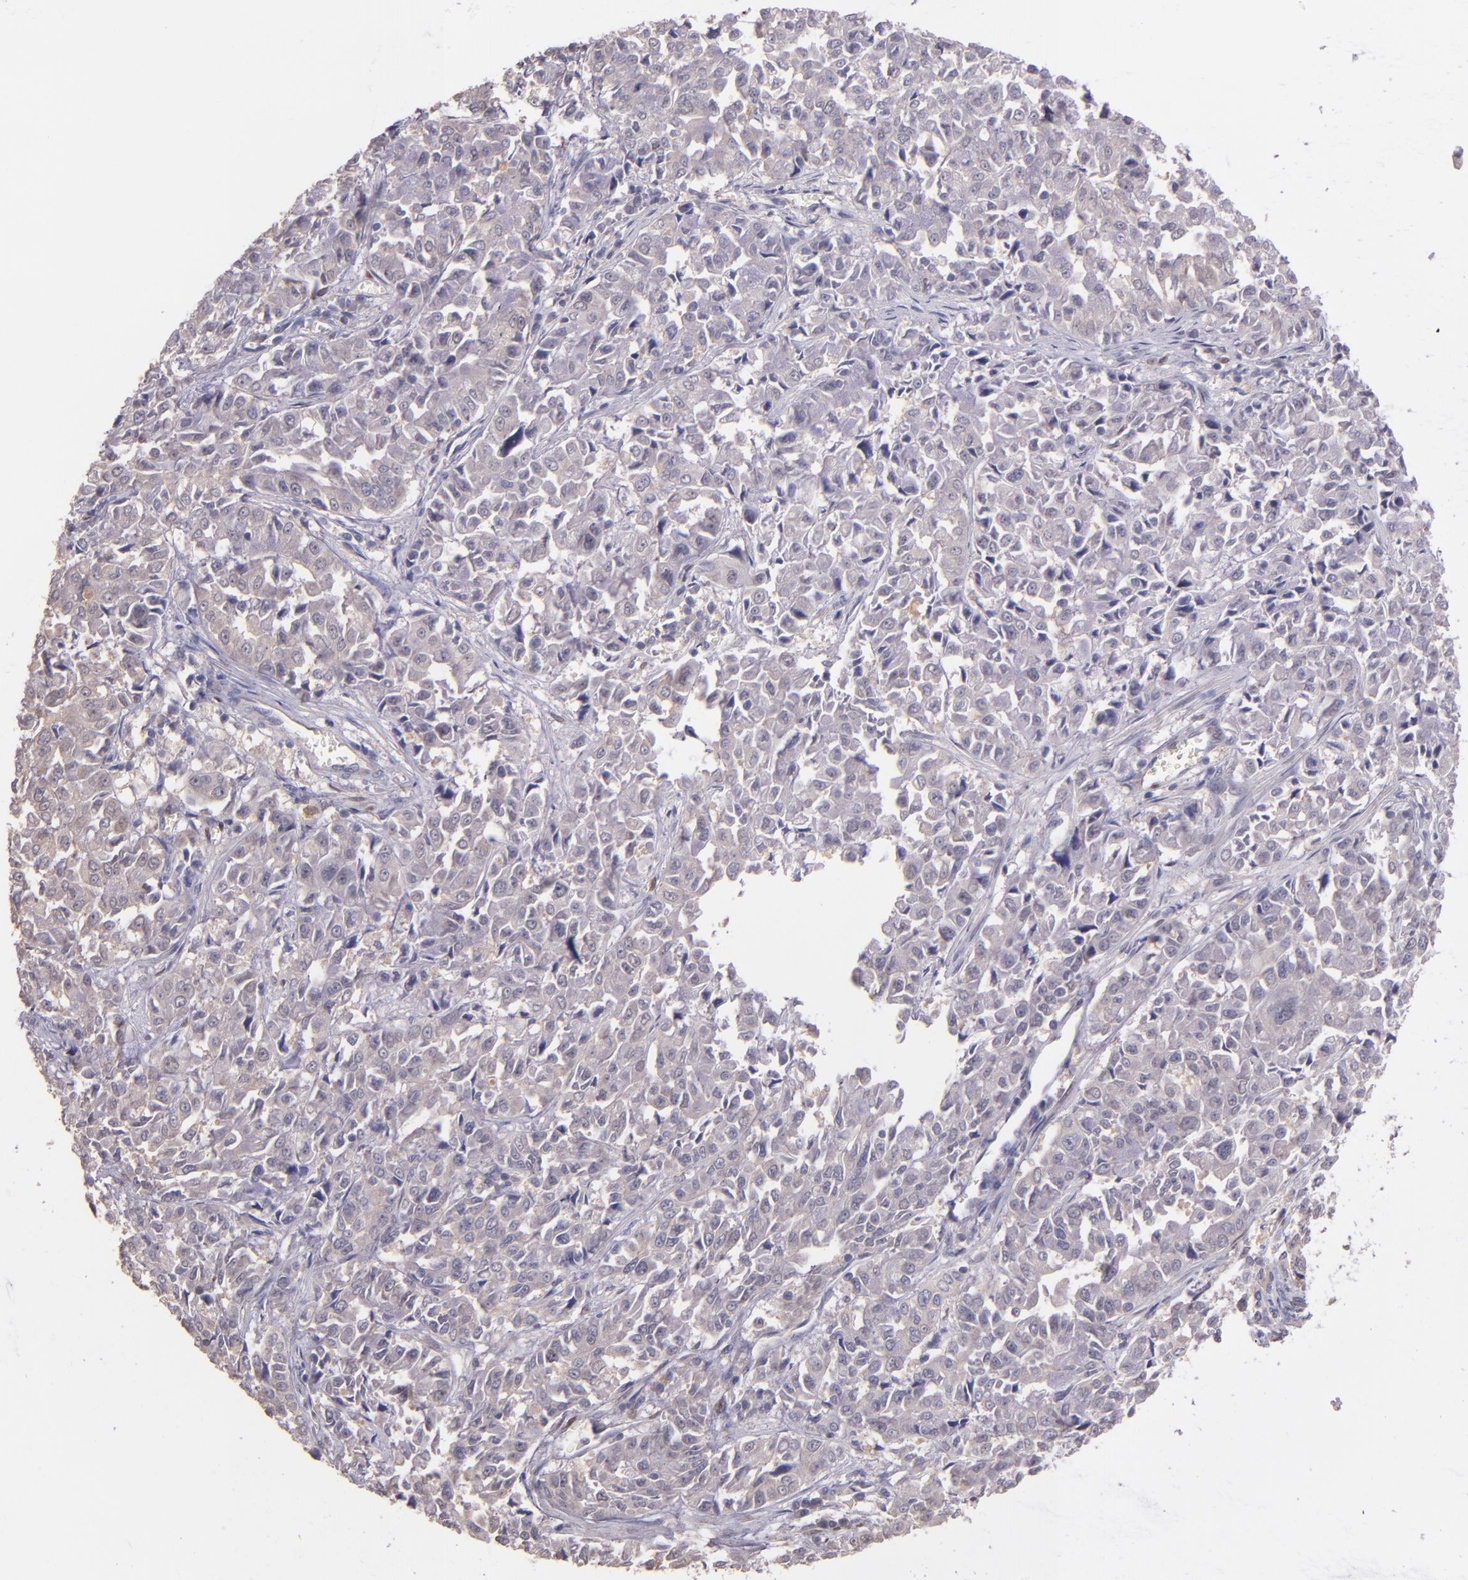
{"staining": {"intensity": "weak", "quantity": "<25%", "location": "cytoplasmic/membranous"}, "tissue": "pancreatic cancer", "cell_type": "Tumor cells", "image_type": "cancer", "snomed": [{"axis": "morphology", "description": "Adenocarcinoma, NOS"}, {"axis": "topography", "description": "Pancreas"}], "caption": "The immunohistochemistry histopathology image has no significant expression in tumor cells of pancreatic cancer (adenocarcinoma) tissue.", "gene": "NUP62CL", "patient": {"sex": "female", "age": 52}}